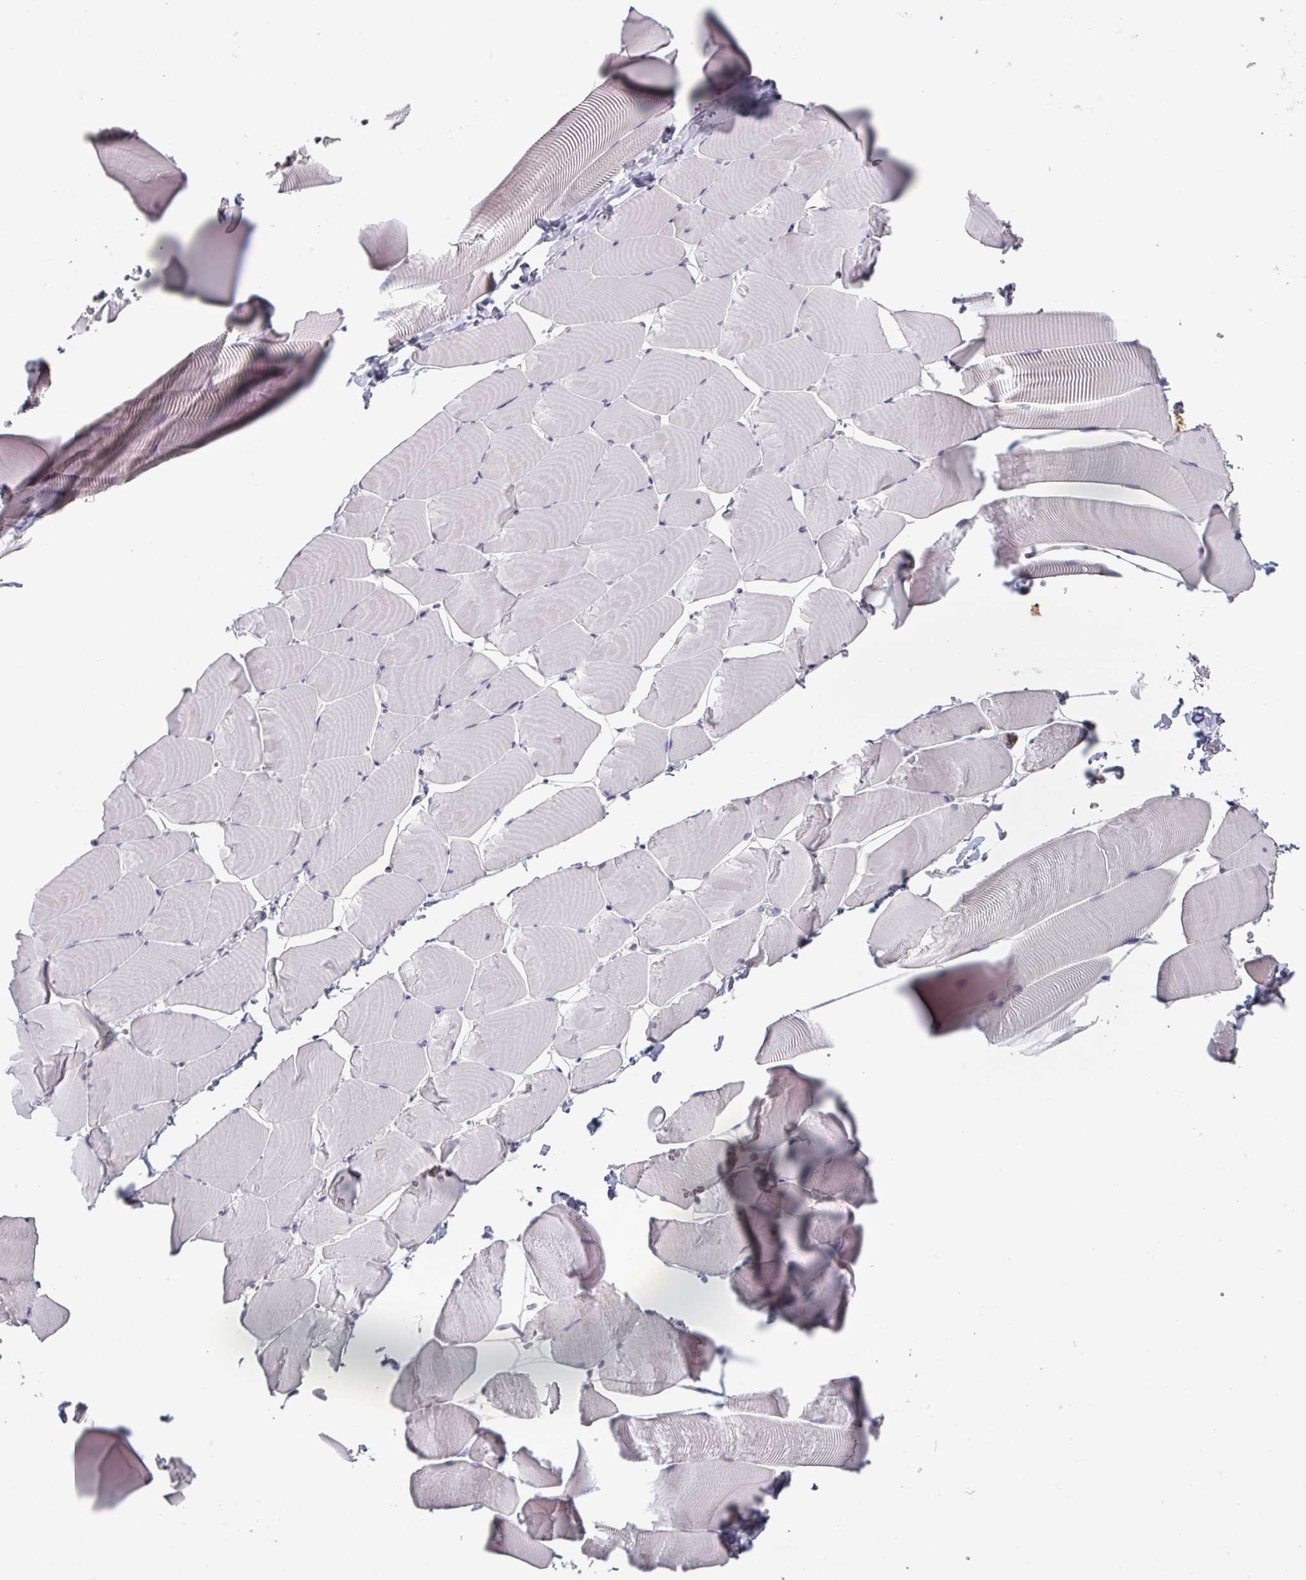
{"staining": {"intensity": "negative", "quantity": "none", "location": "none"}, "tissue": "skeletal muscle", "cell_type": "Myocytes", "image_type": "normal", "snomed": [{"axis": "morphology", "description": "Normal tissue, NOS"}, {"axis": "topography", "description": "Skeletal muscle"}], "caption": "DAB (3,3'-diaminobenzidine) immunohistochemical staining of benign human skeletal muscle displays no significant staining in myocytes. The staining is performed using DAB brown chromogen with nuclei counter-stained in using hematoxylin.", "gene": "PRAMEF7", "patient": {"sex": "male", "age": 25}}